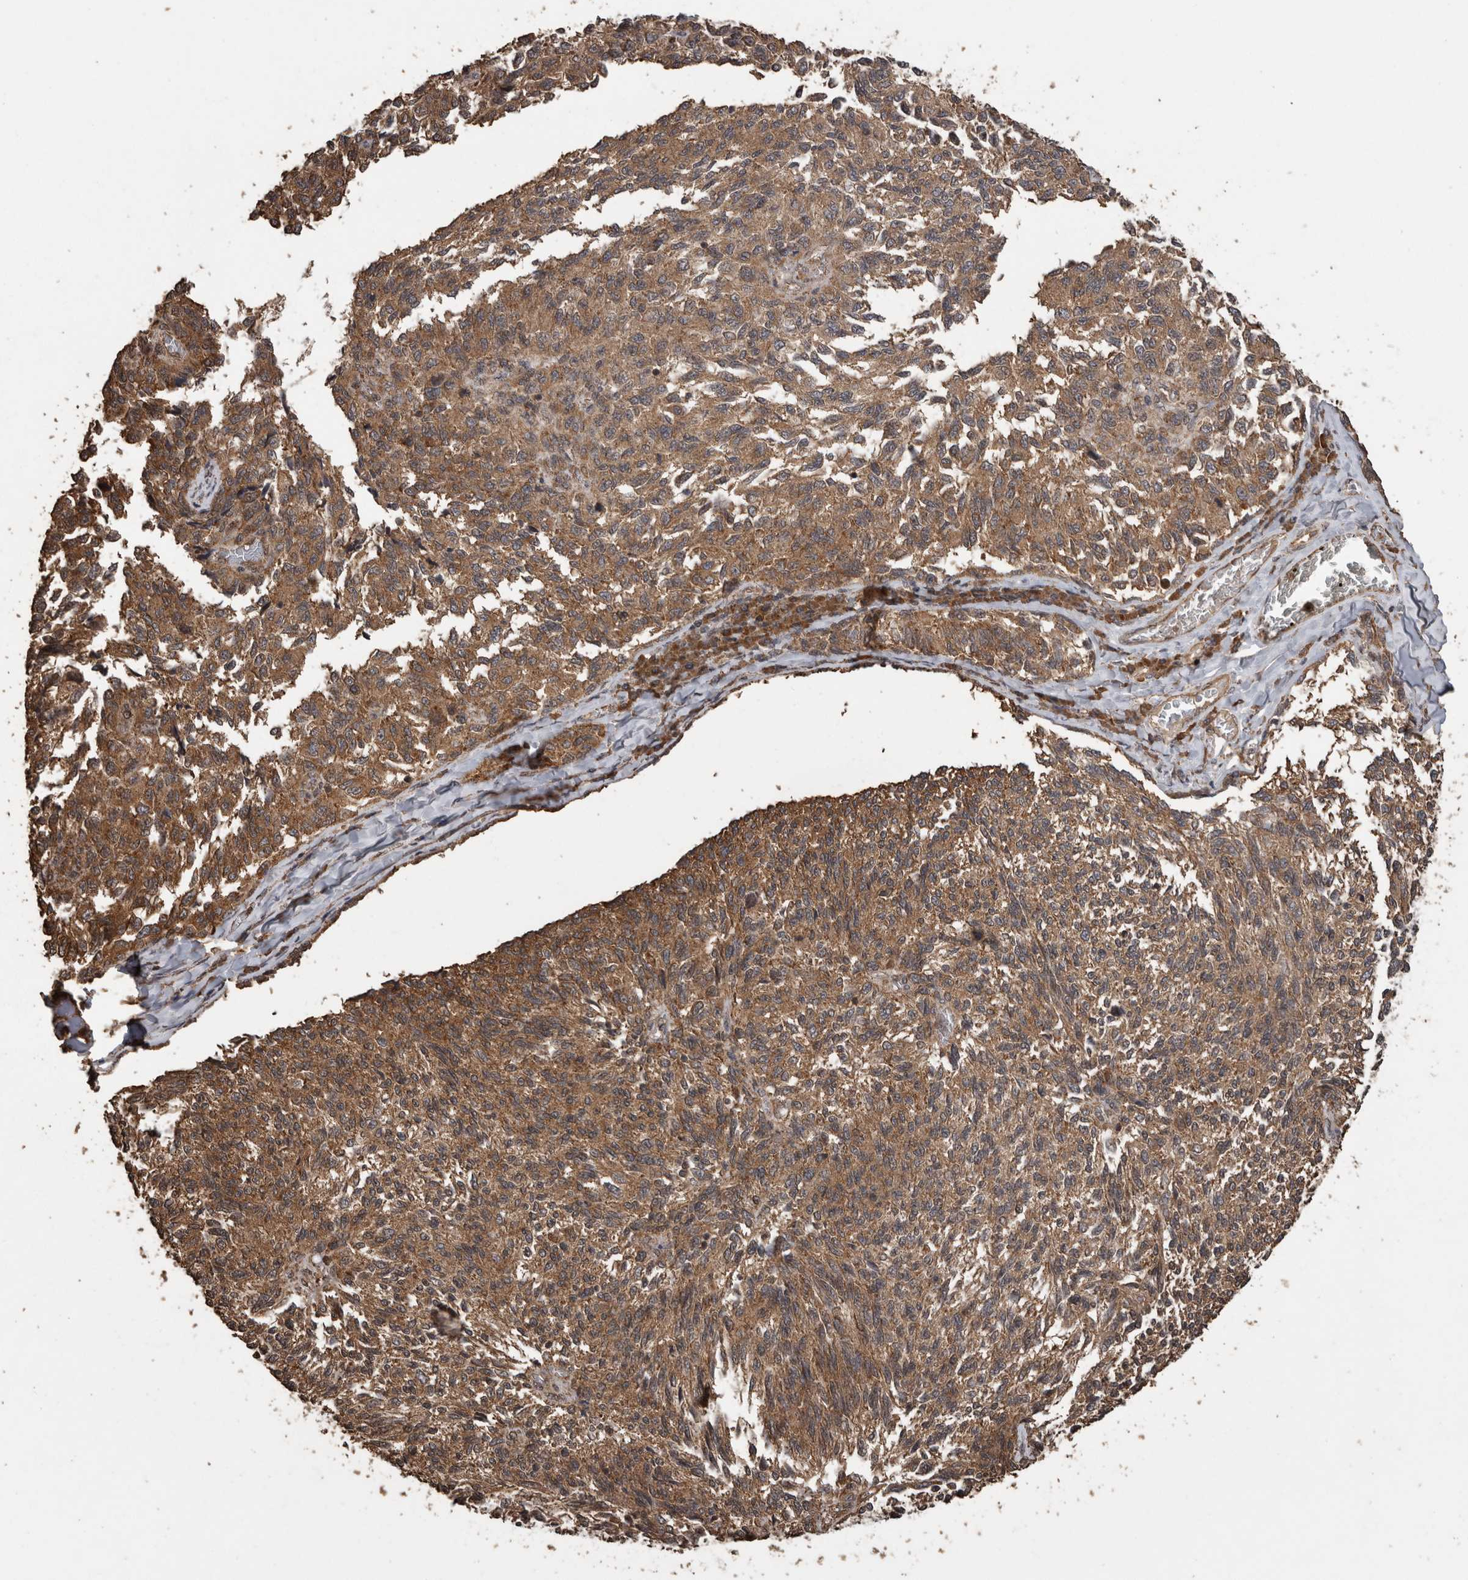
{"staining": {"intensity": "moderate", "quantity": ">75%", "location": "cytoplasmic/membranous"}, "tissue": "melanoma", "cell_type": "Tumor cells", "image_type": "cancer", "snomed": [{"axis": "morphology", "description": "Malignant melanoma, NOS"}, {"axis": "topography", "description": "Skin"}], "caption": "The photomicrograph reveals staining of melanoma, revealing moderate cytoplasmic/membranous protein staining (brown color) within tumor cells. Immunohistochemistry stains the protein of interest in brown and the nuclei are stained blue.", "gene": "PINK1", "patient": {"sex": "female", "age": 73}}